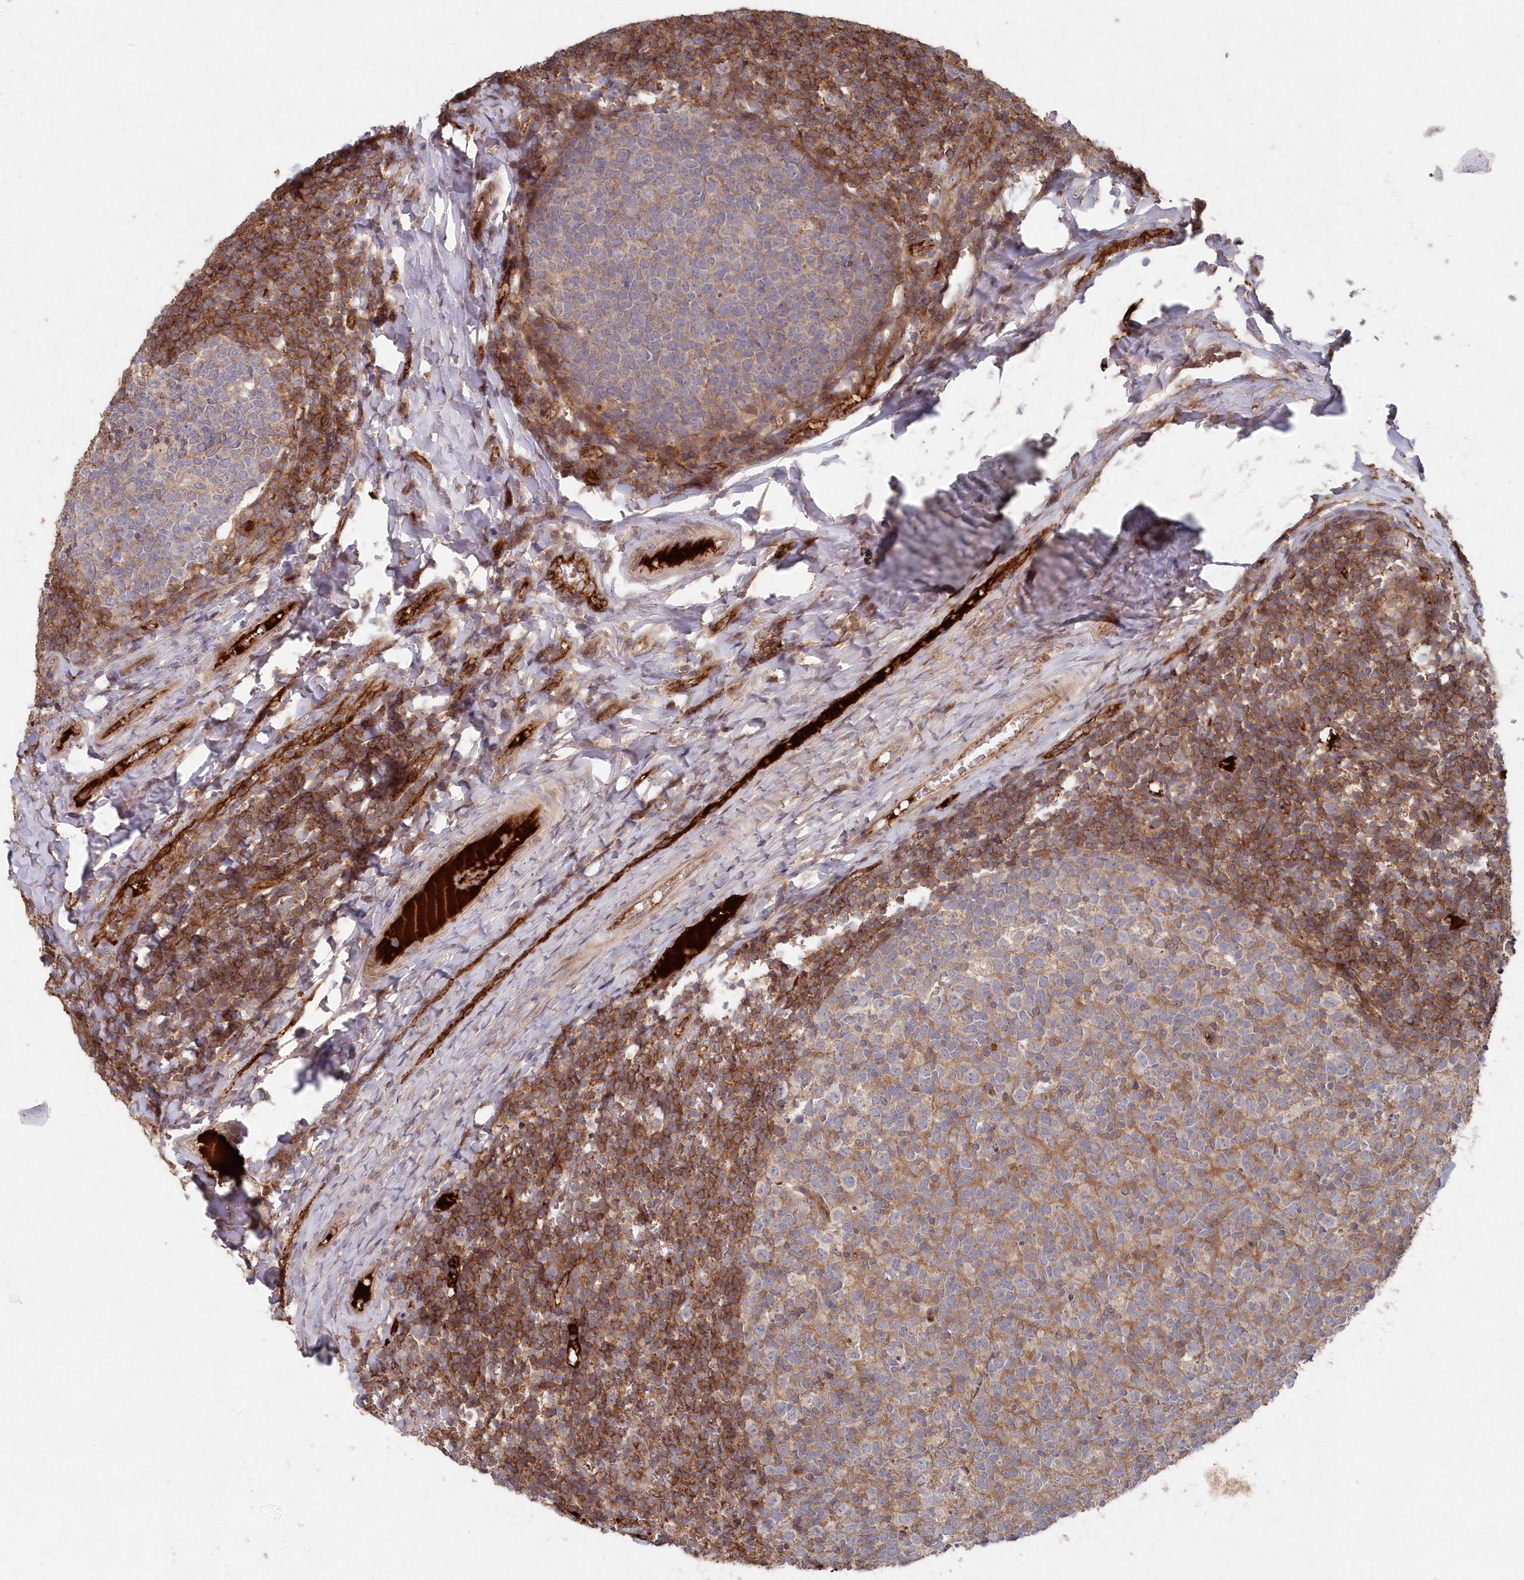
{"staining": {"intensity": "weak", "quantity": "<25%", "location": "cytoplasmic/membranous"}, "tissue": "tonsil", "cell_type": "Germinal center cells", "image_type": "normal", "snomed": [{"axis": "morphology", "description": "Normal tissue, NOS"}, {"axis": "topography", "description": "Tonsil"}], "caption": "Photomicrograph shows no protein staining in germinal center cells of unremarkable tonsil. (DAB (3,3'-diaminobenzidine) immunohistochemistry visualized using brightfield microscopy, high magnification).", "gene": "ABHD14B", "patient": {"sex": "female", "age": 19}}